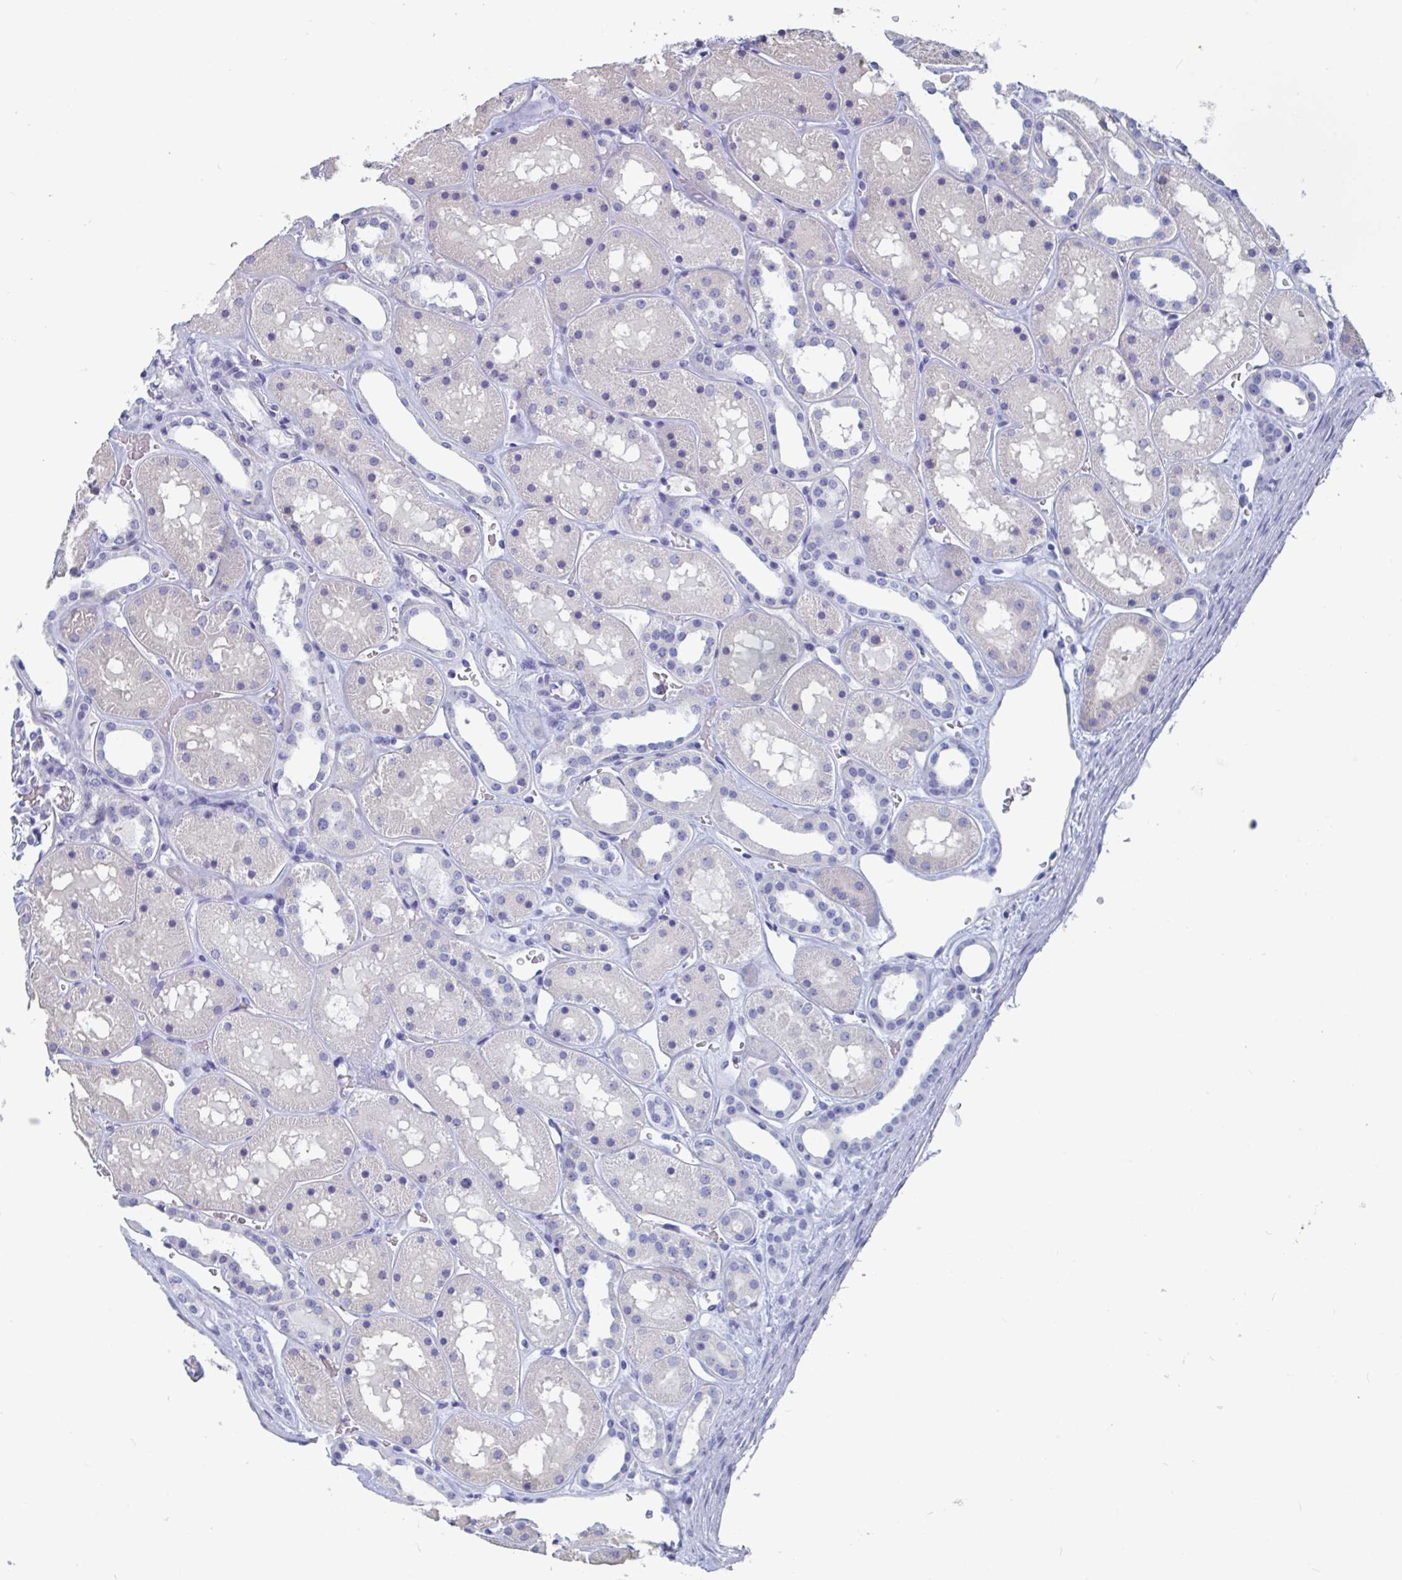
{"staining": {"intensity": "negative", "quantity": "none", "location": "none"}, "tissue": "kidney", "cell_type": "Cells in glomeruli", "image_type": "normal", "snomed": [{"axis": "morphology", "description": "Normal tissue, NOS"}, {"axis": "topography", "description": "Kidney"}], "caption": "High magnification brightfield microscopy of benign kidney stained with DAB (3,3'-diaminobenzidine) (brown) and counterstained with hematoxylin (blue): cells in glomeruli show no significant positivity. (DAB (3,3'-diaminobenzidine) IHC with hematoxylin counter stain).", "gene": "DPEP3", "patient": {"sex": "female", "age": 41}}